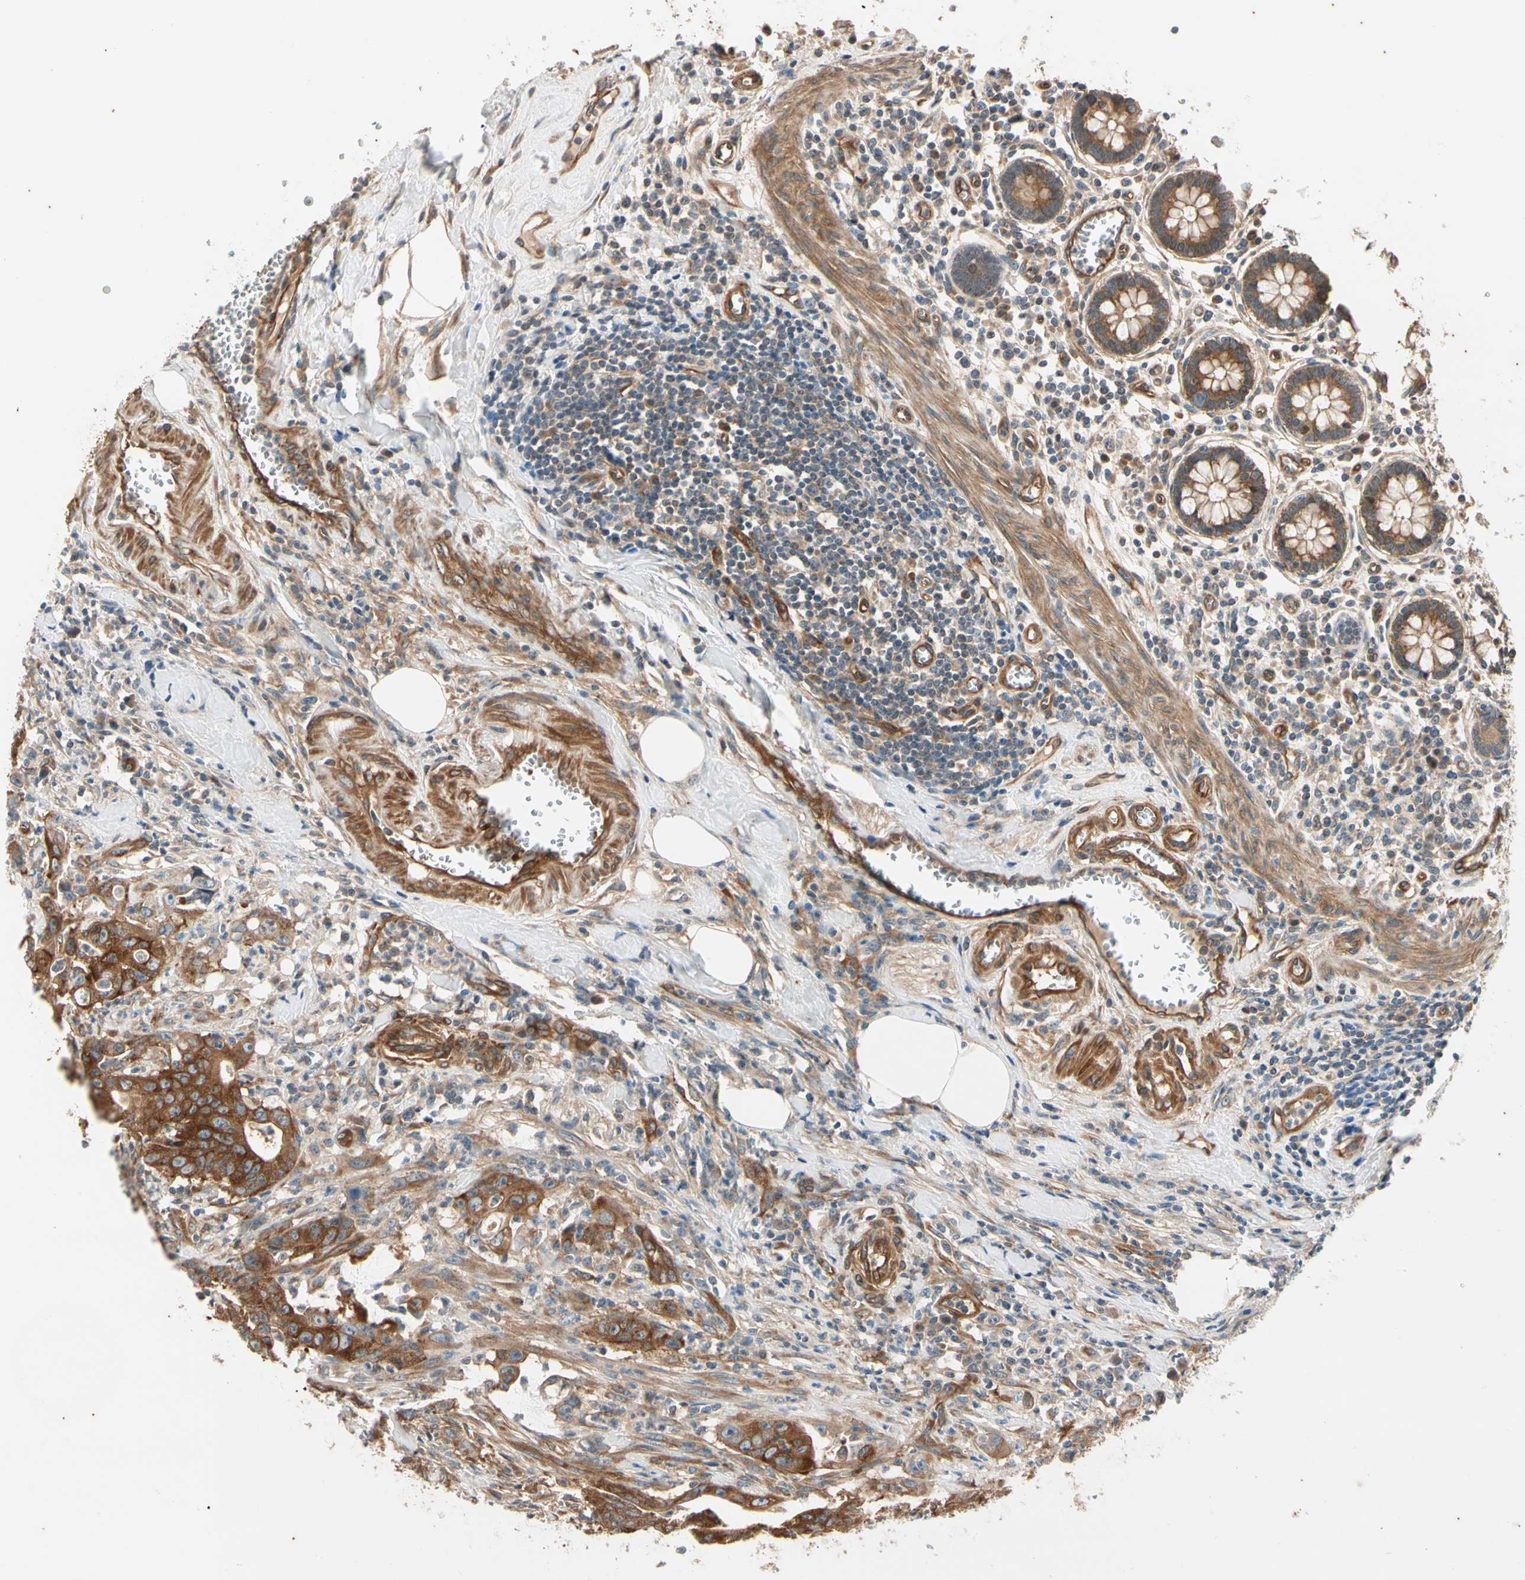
{"staining": {"intensity": "strong", "quantity": ">75%", "location": "cytoplasmic/membranous"}, "tissue": "colorectal cancer", "cell_type": "Tumor cells", "image_type": "cancer", "snomed": [{"axis": "morphology", "description": "Adenocarcinoma, NOS"}, {"axis": "topography", "description": "Colon"}], "caption": "DAB immunohistochemical staining of colorectal adenocarcinoma demonstrates strong cytoplasmic/membranous protein expression in about >75% of tumor cells. The protein is shown in brown color, while the nuclei are stained blue.", "gene": "ROCK2", "patient": {"sex": "male", "age": 45}}